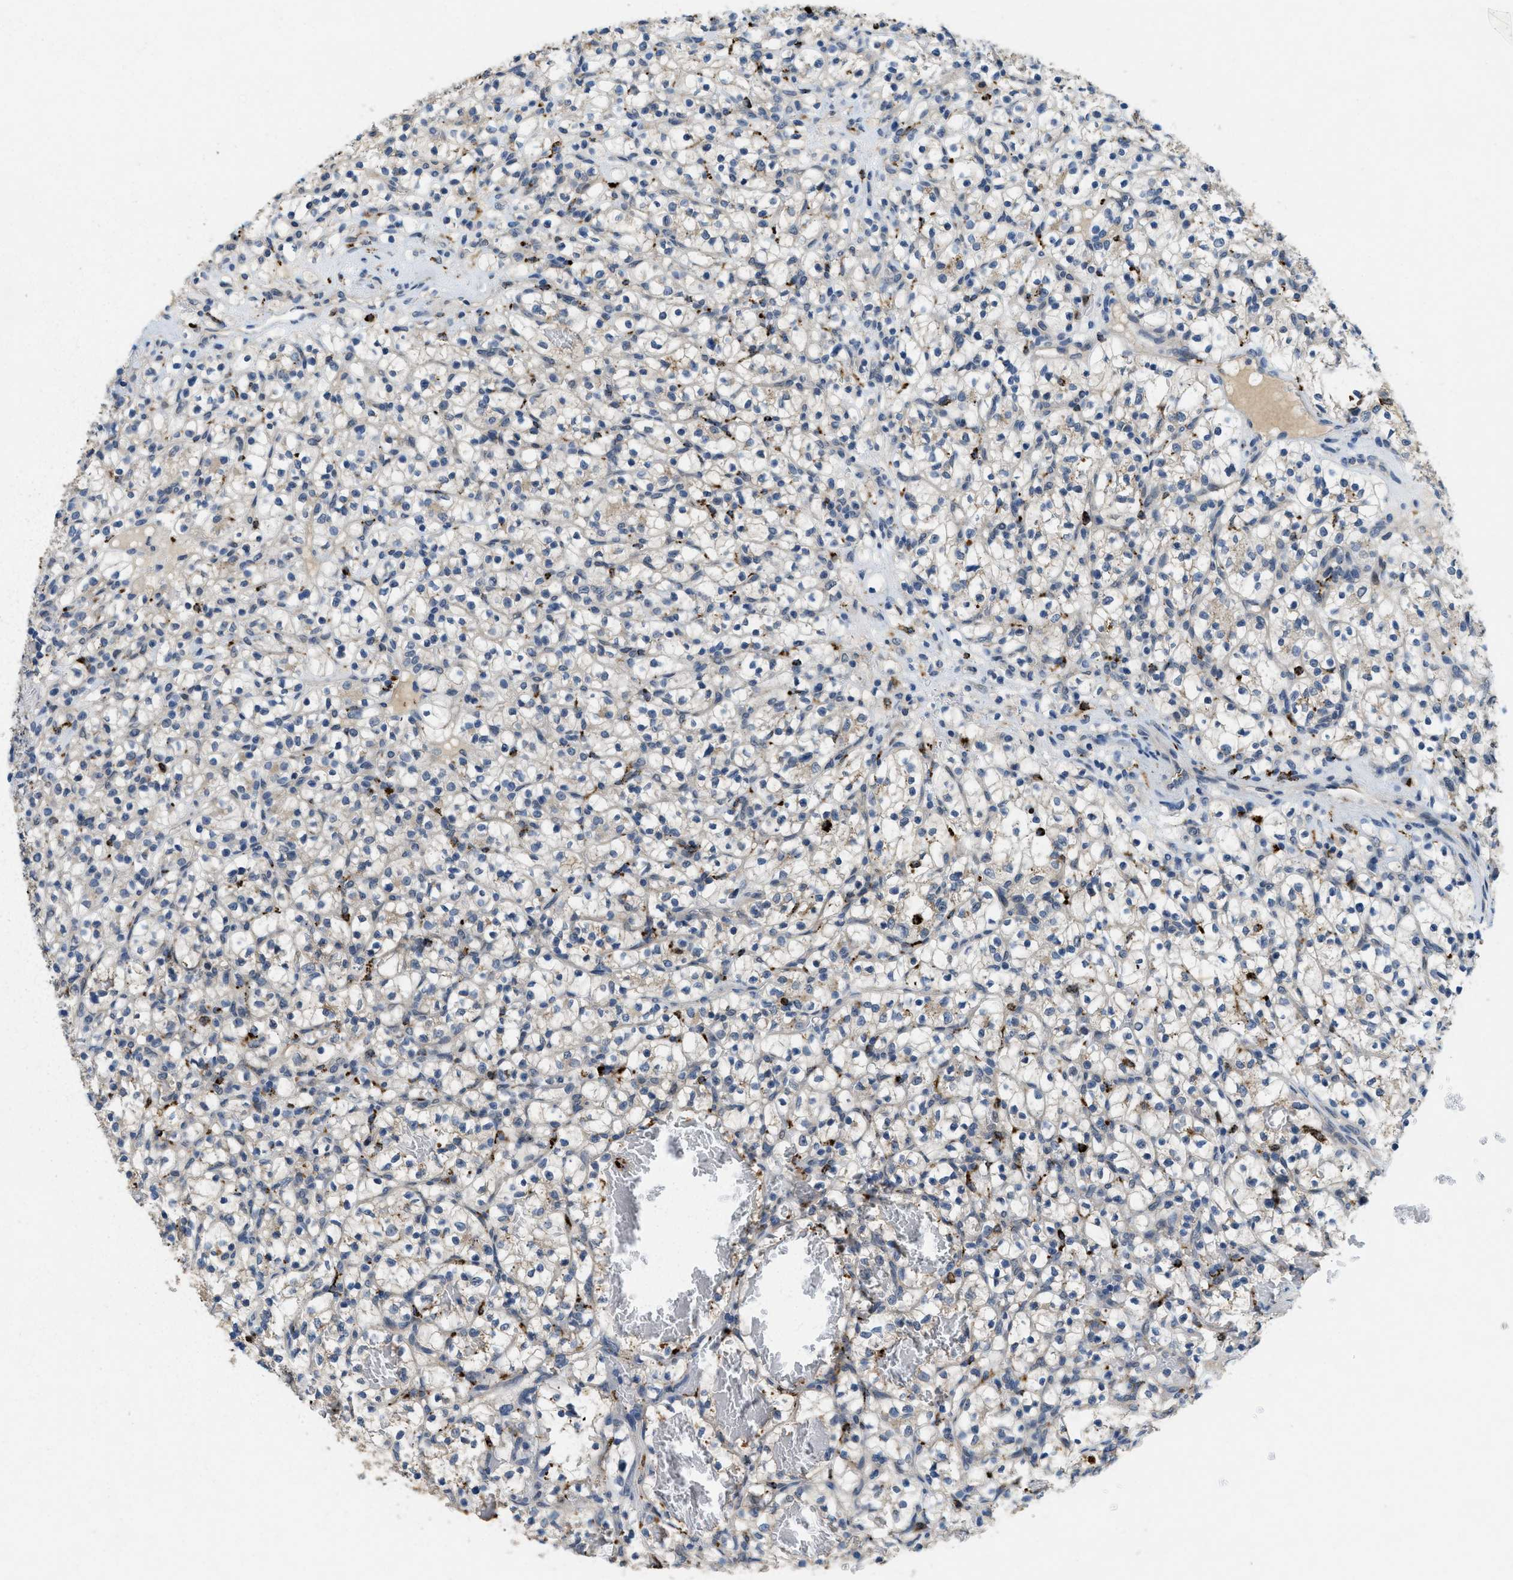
{"staining": {"intensity": "negative", "quantity": "none", "location": "none"}, "tissue": "renal cancer", "cell_type": "Tumor cells", "image_type": "cancer", "snomed": [{"axis": "morphology", "description": "Adenocarcinoma, NOS"}, {"axis": "topography", "description": "Kidney"}], "caption": "Immunohistochemical staining of human renal adenocarcinoma demonstrates no significant expression in tumor cells.", "gene": "BMPR2", "patient": {"sex": "female", "age": 57}}